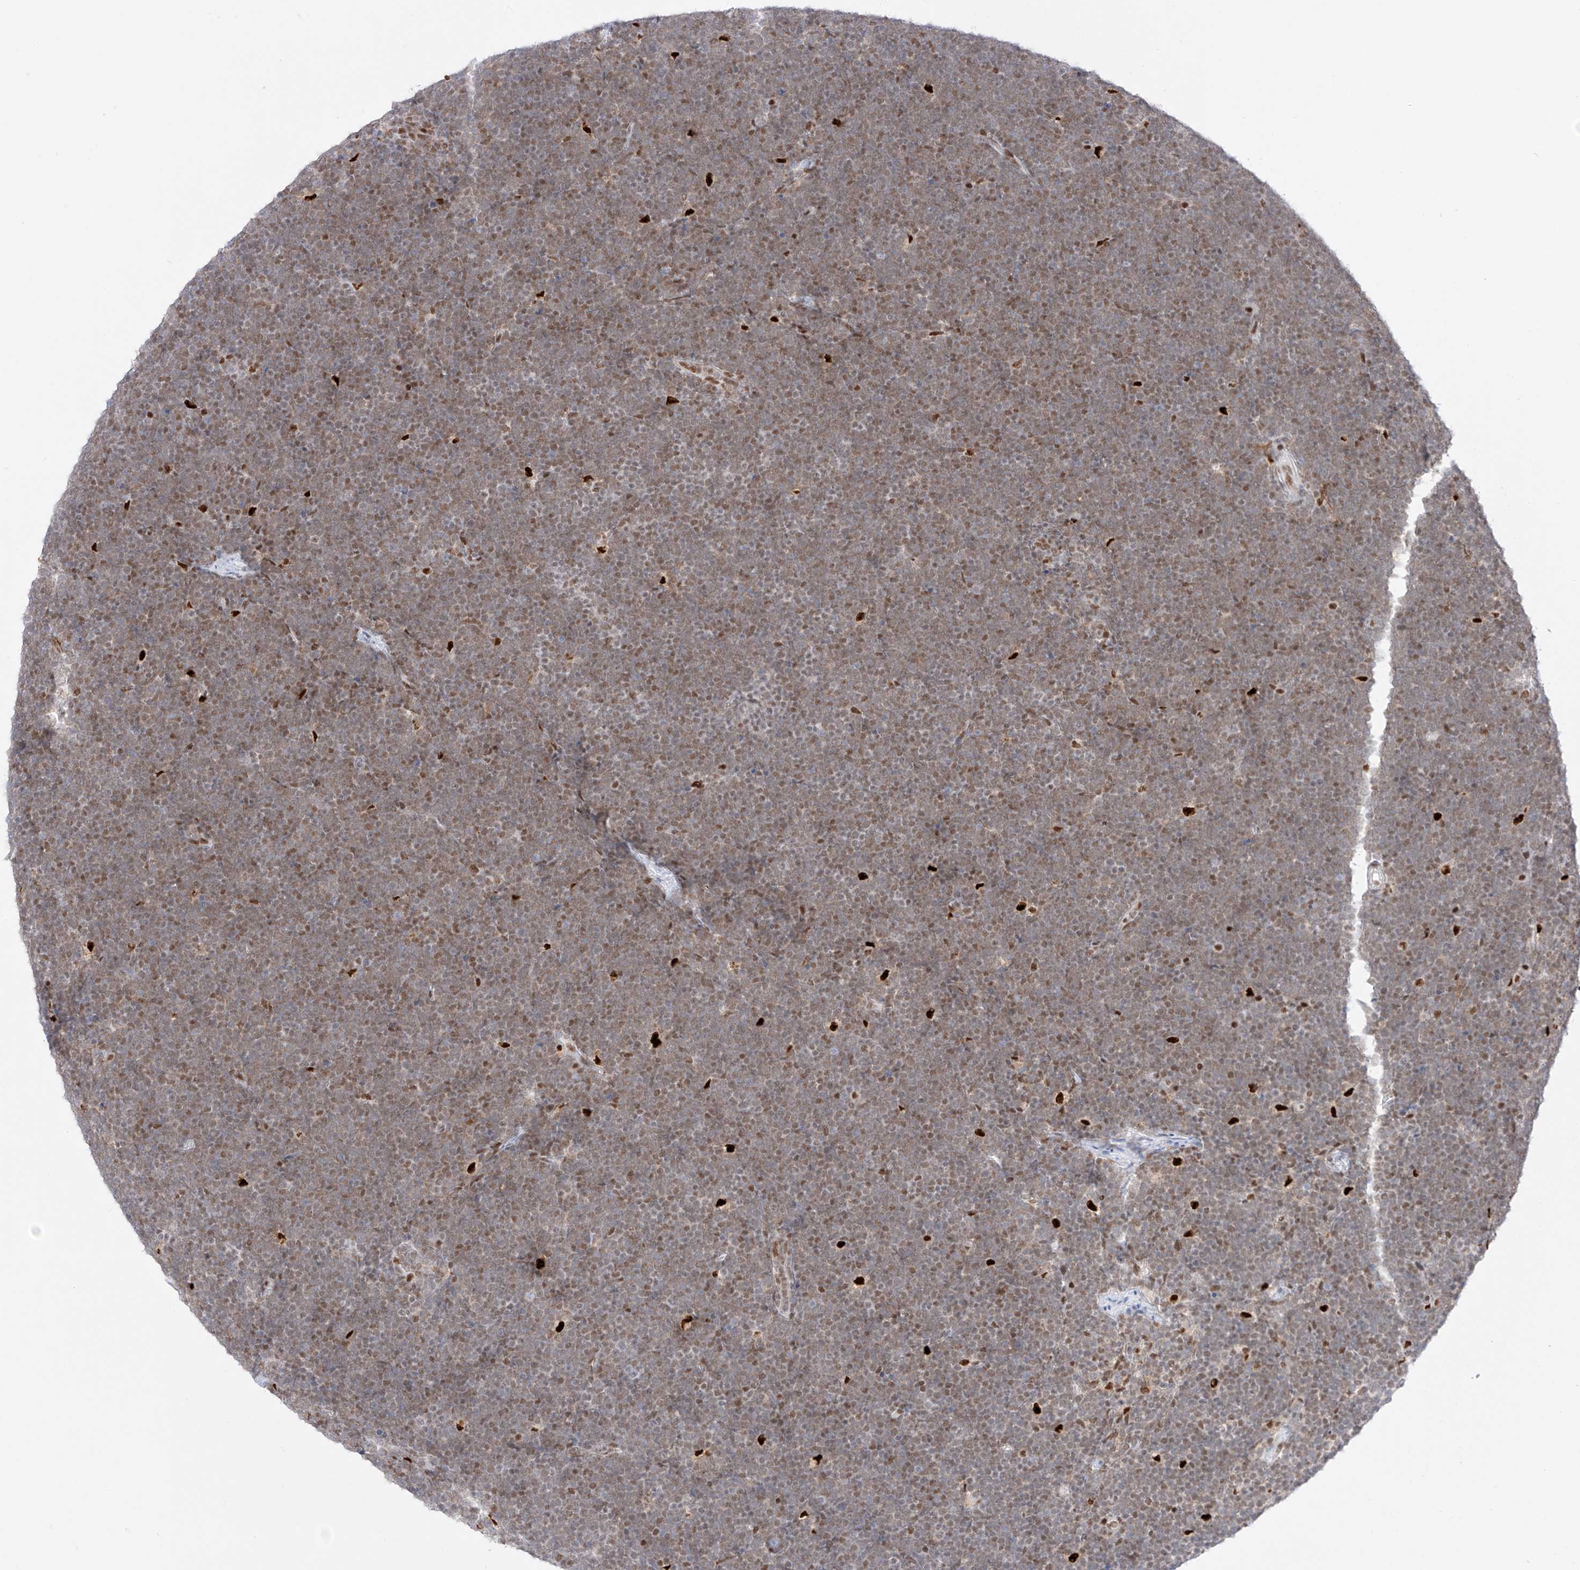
{"staining": {"intensity": "weak", "quantity": ">75%", "location": "nuclear"}, "tissue": "lymphoma", "cell_type": "Tumor cells", "image_type": "cancer", "snomed": [{"axis": "morphology", "description": "Malignant lymphoma, non-Hodgkin's type, High grade"}, {"axis": "topography", "description": "Lymph node"}], "caption": "Immunohistochemical staining of human malignant lymphoma, non-Hodgkin's type (high-grade) shows low levels of weak nuclear protein expression in approximately >75% of tumor cells.", "gene": "APIP", "patient": {"sex": "male", "age": 13}}